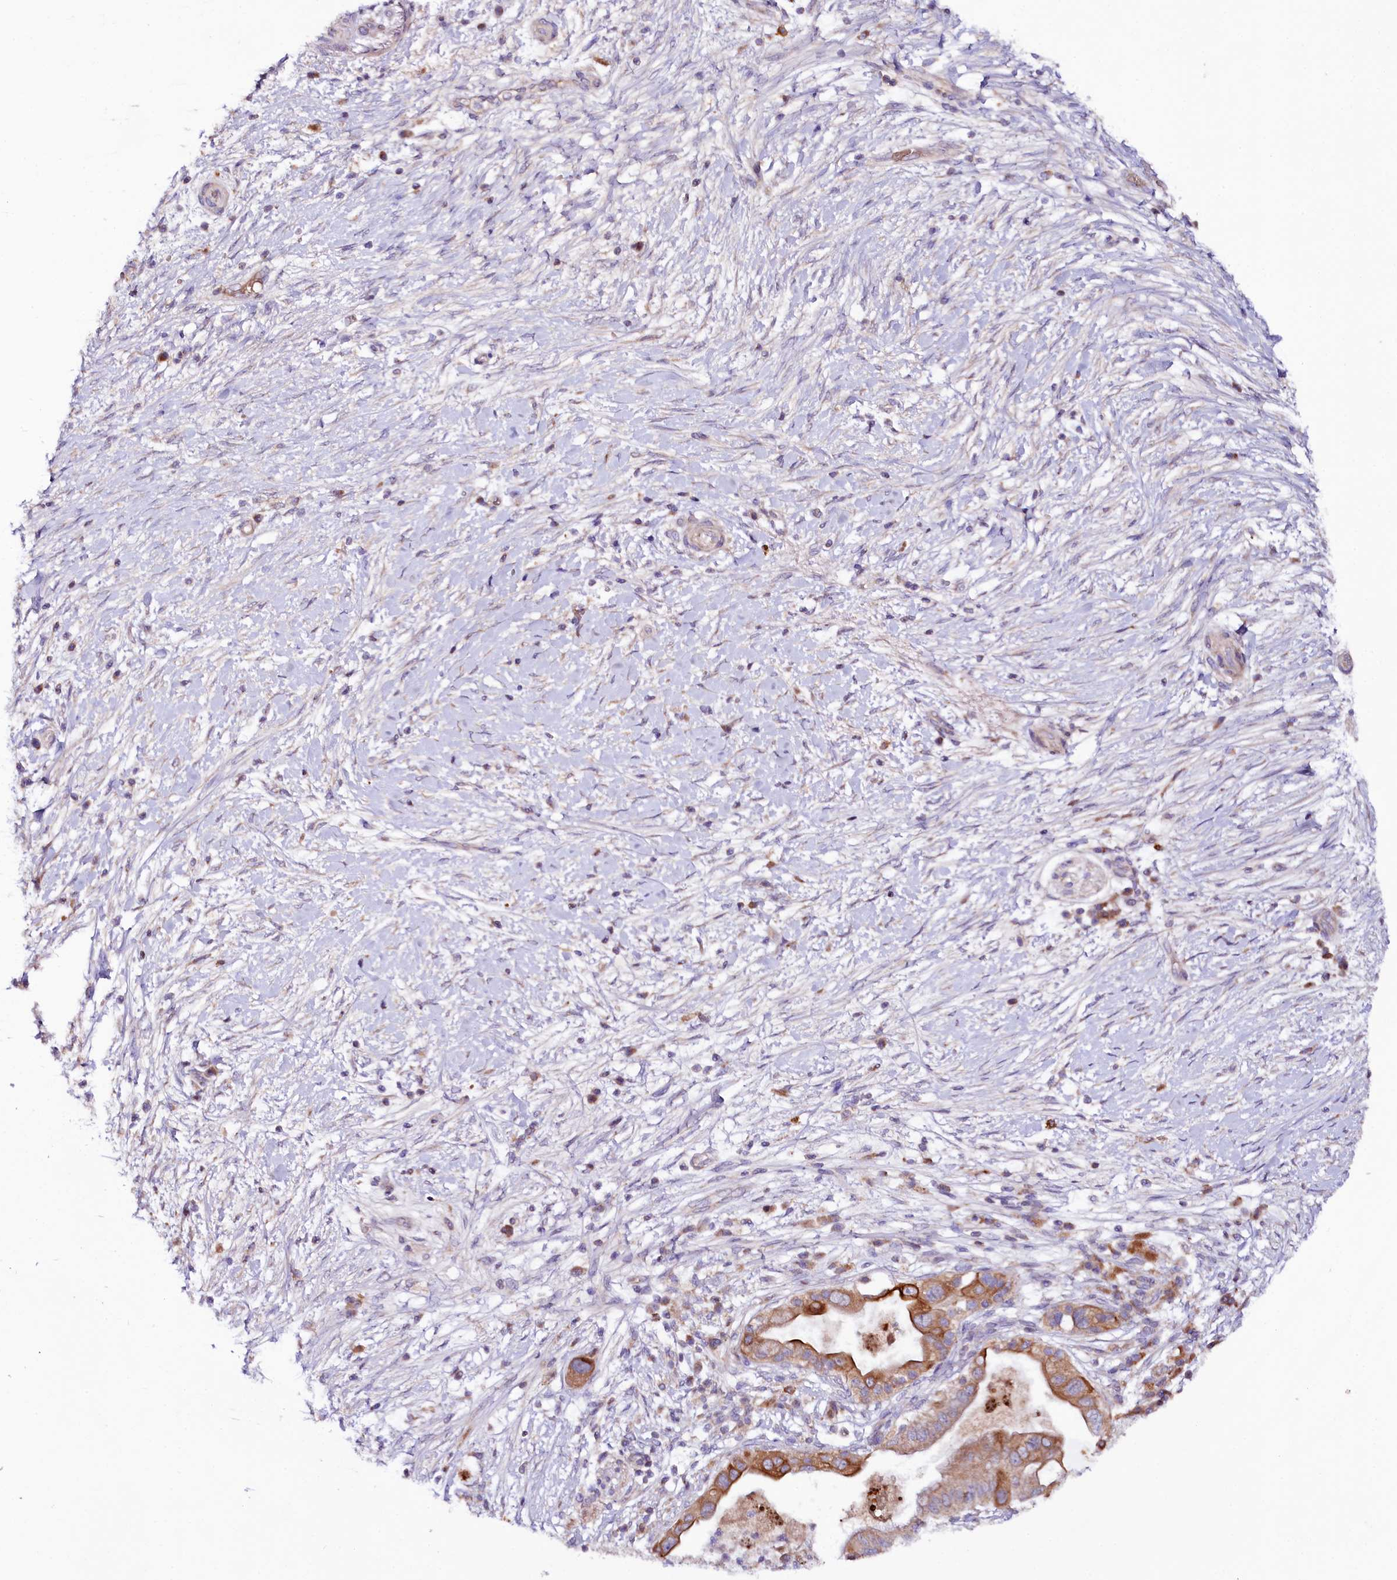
{"staining": {"intensity": "moderate", "quantity": ">75%", "location": "cytoplasmic/membranous"}, "tissue": "pancreatic cancer", "cell_type": "Tumor cells", "image_type": "cancer", "snomed": [{"axis": "morphology", "description": "Adenocarcinoma, NOS"}, {"axis": "topography", "description": "Pancreas"}], "caption": "Brown immunohistochemical staining in pancreatic cancer (adenocarcinoma) shows moderate cytoplasmic/membranous expression in approximately >75% of tumor cells.", "gene": "ZNF45", "patient": {"sex": "male", "age": 68}}